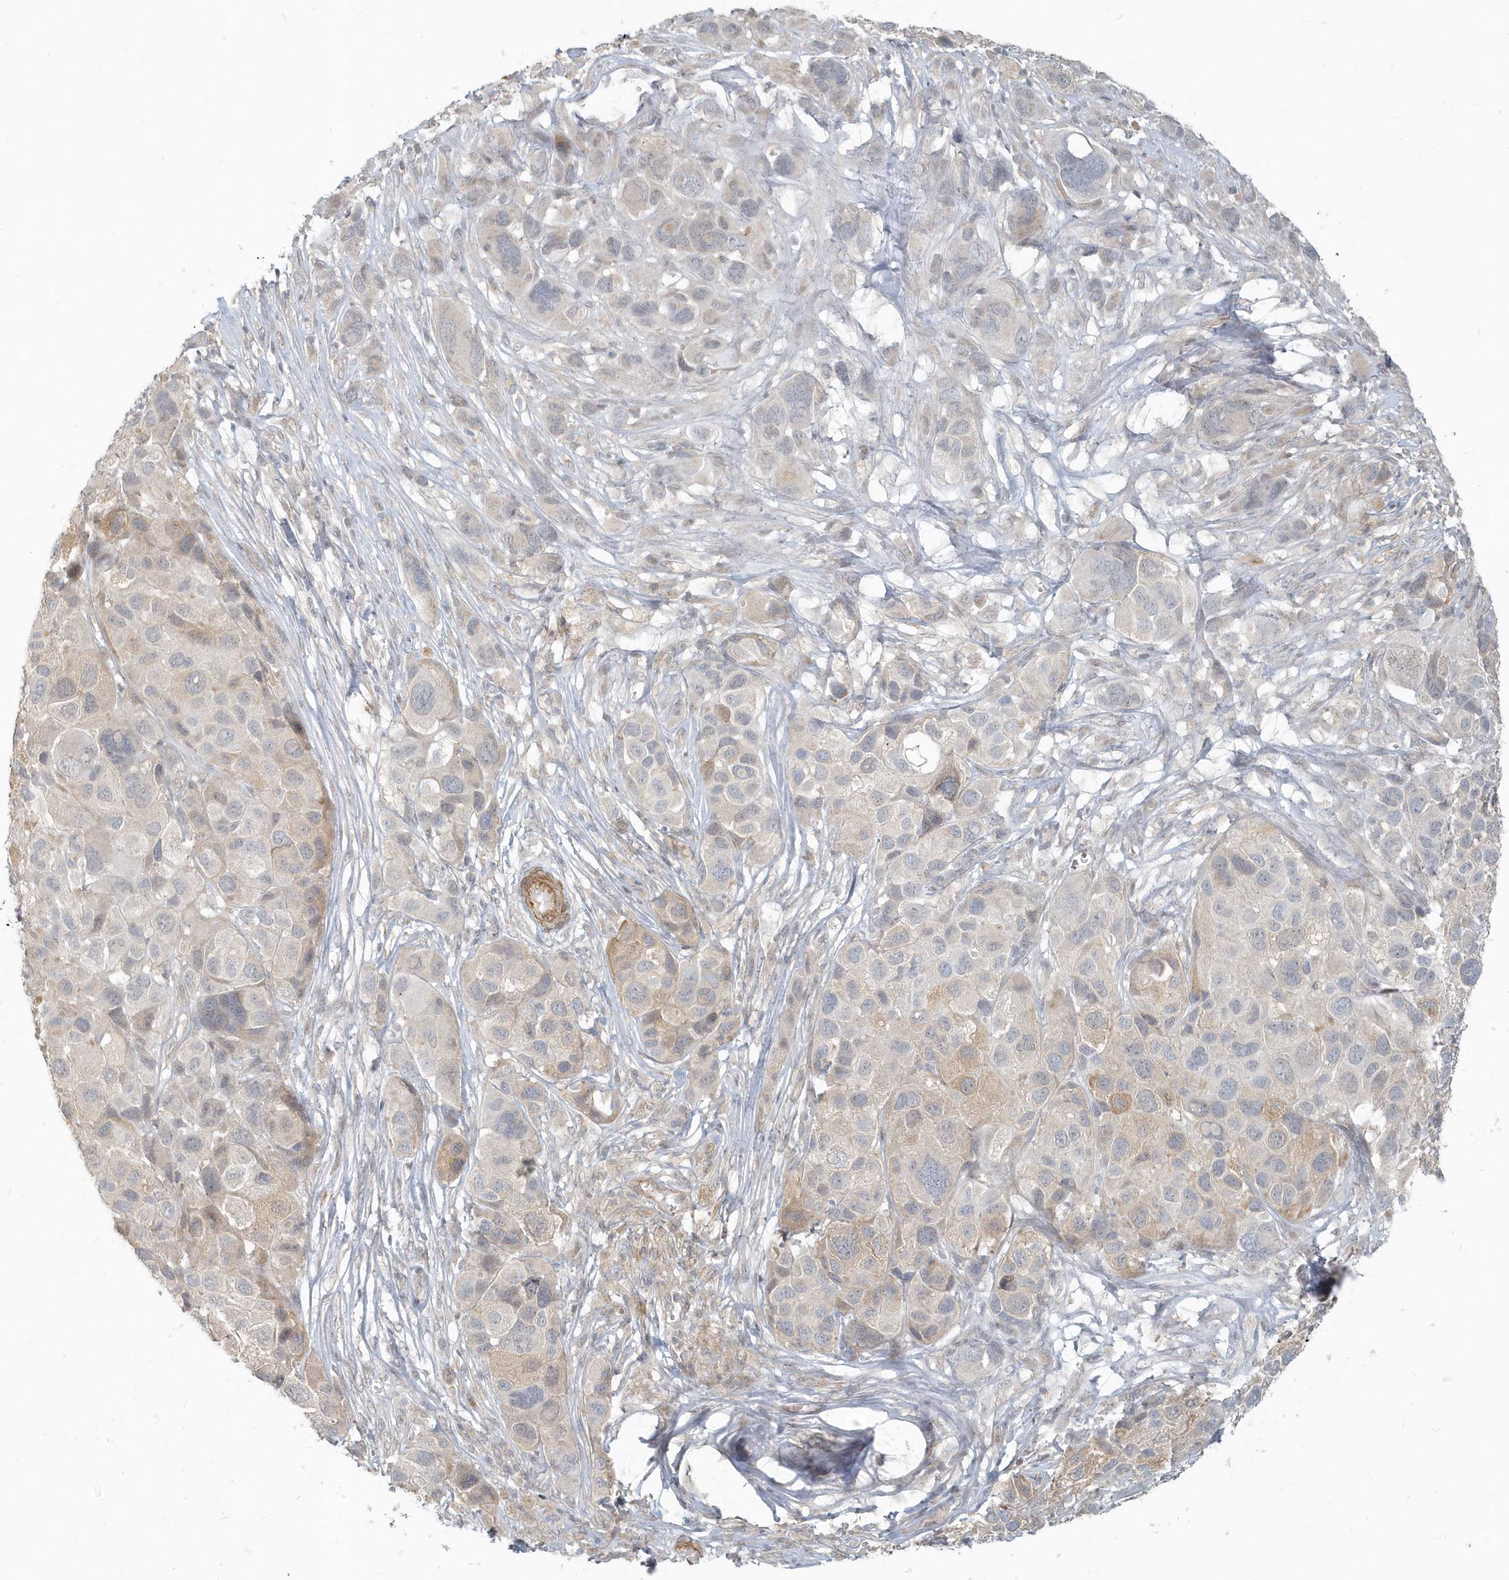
{"staining": {"intensity": "negative", "quantity": "none", "location": "none"}, "tissue": "melanoma", "cell_type": "Tumor cells", "image_type": "cancer", "snomed": [{"axis": "morphology", "description": "Malignant melanoma, NOS"}, {"axis": "topography", "description": "Skin of trunk"}], "caption": "IHC image of melanoma stained for a protein (brown), which reveals no staining in tumor cells.", "gene": "NAPB", "patient": {"sex": "male", "age": 71}}